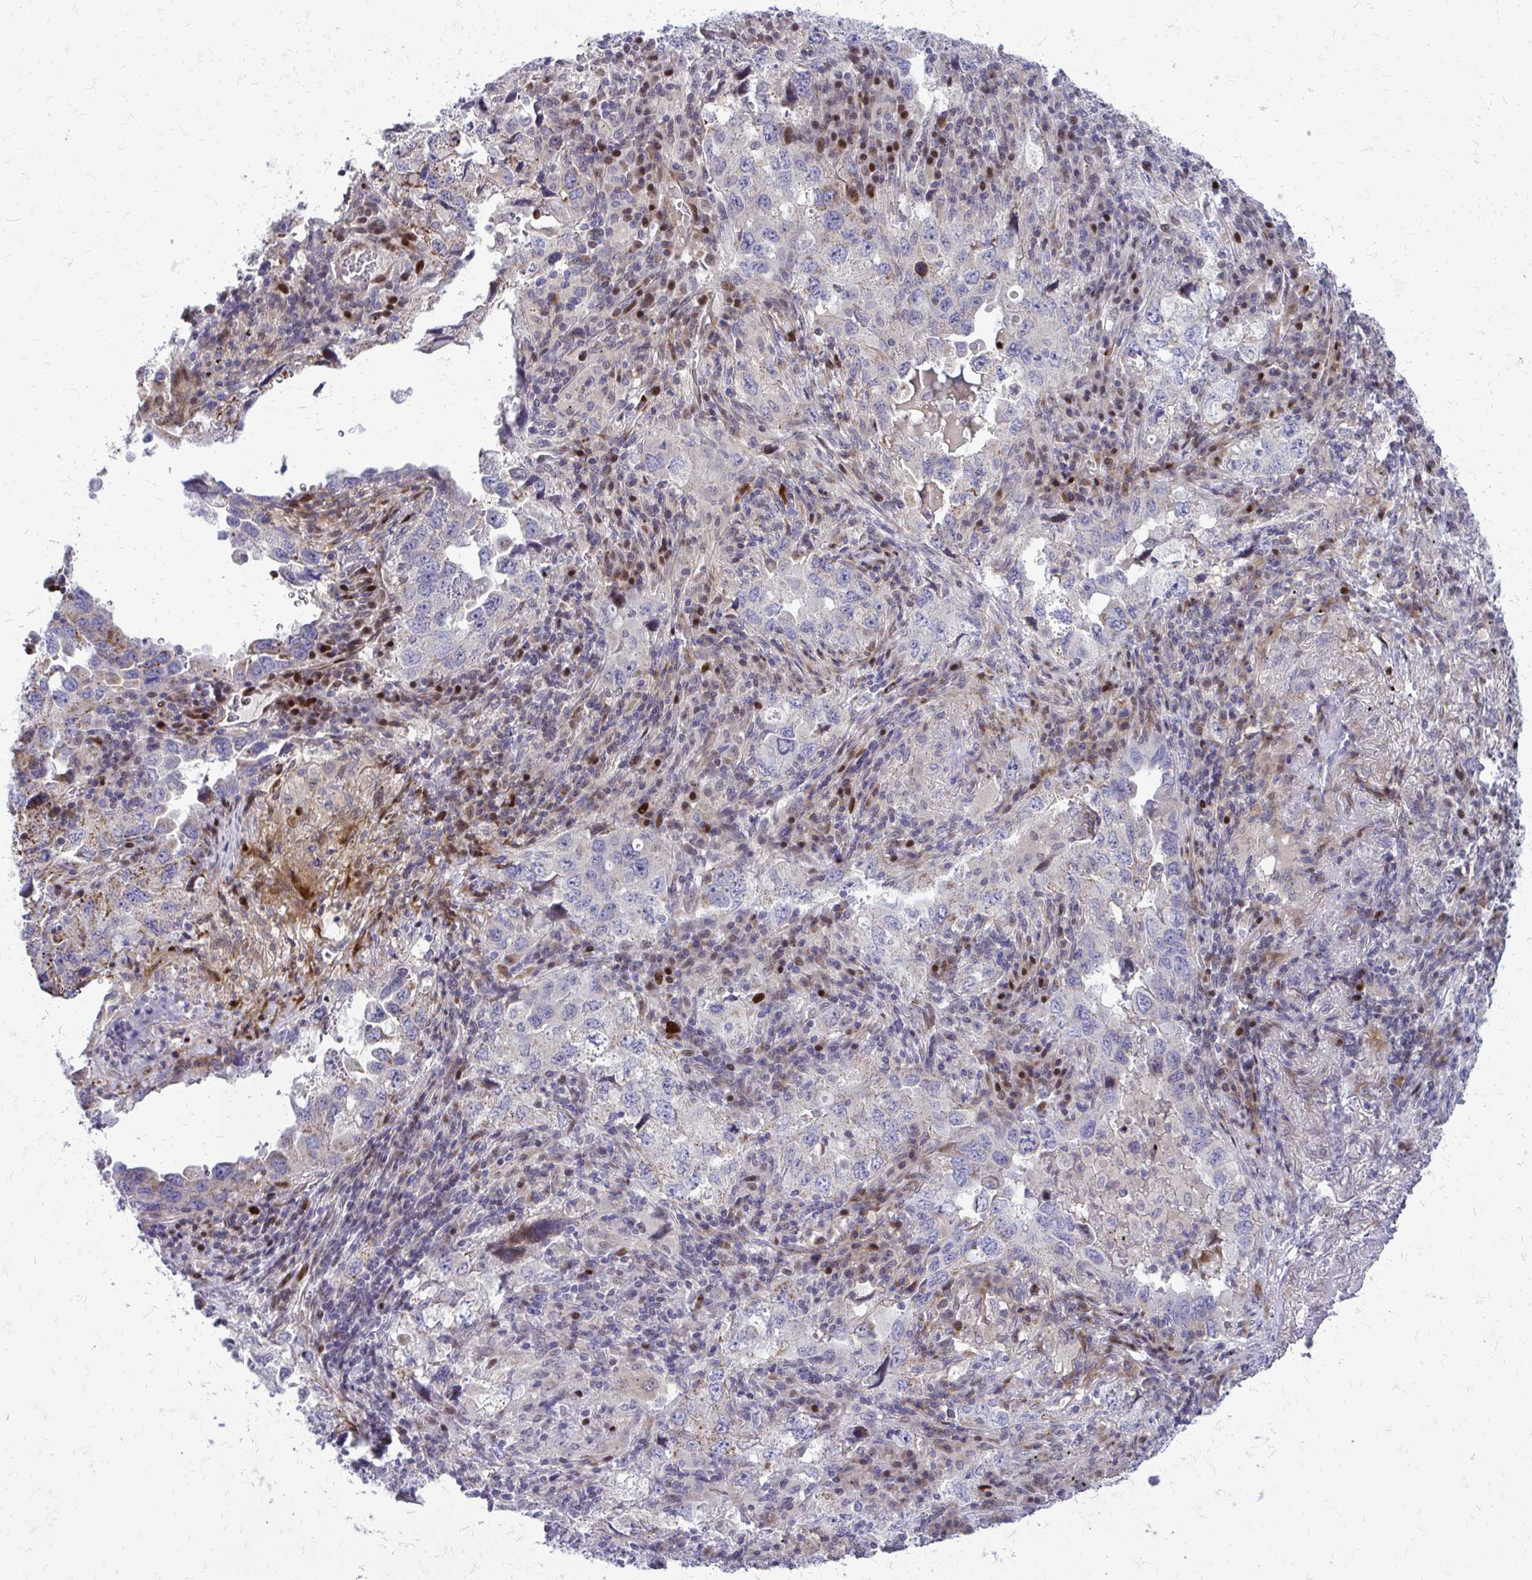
{"staining": {"intensity": "negative", "quantity": "none", "location": "none"}, "tissue": "lung cancer", "cell_type": "Tumor cells", "image_type": "cancer", "snomed": [{"axis": "morphology", "description": "Adenocarcinoma, NOS"}, {"axis": "topography", "description": "Lung"}], "caption": "An IHC photomicrograph of lung cancer is shown. There is no staining in tumor cells of lung cancer.", "gene": "PPDPFL", "patient": {"sex": "female", "age": 57}}